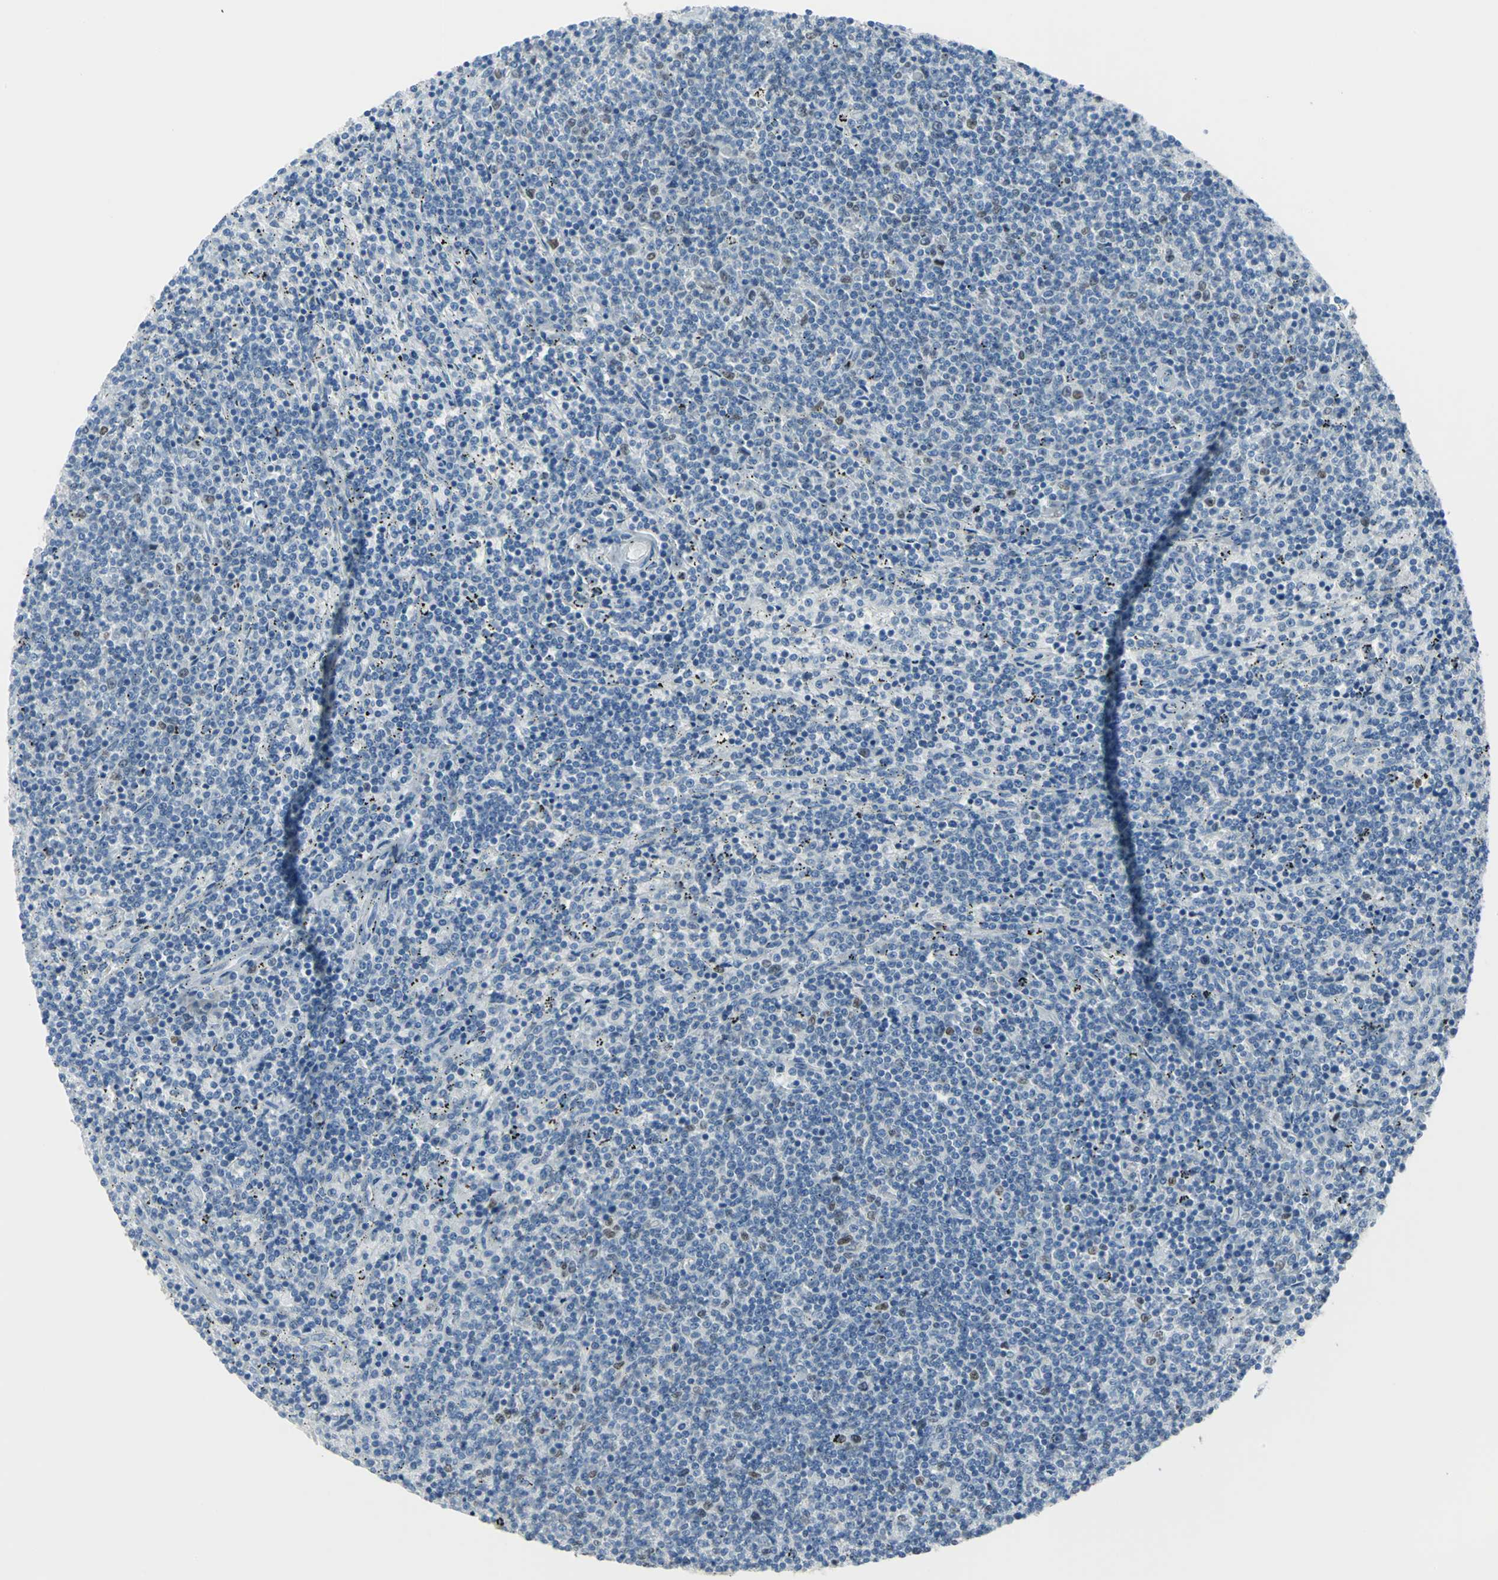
{"staining": {"intensity": "moderate", "quantity": "<25%", "location": "nuclear"}, "tissue": "lymphoma", "cell_type": "Tumor cells", "image_type": "cancer", "snomed": [{"axis": "morphology", "description": "Malignant lymphoma, non-Hodgkin's type, Low grade"}, {"axis": "topography", "description": "Spleen"}], "caption": "Immunohistochemical staining of lymphoma exhibits low levels of moderate nuclear protein positivity in about <25% of tumor cells.", "gene": "MCM3", "patient": {"sex": "female", "age": 50}}